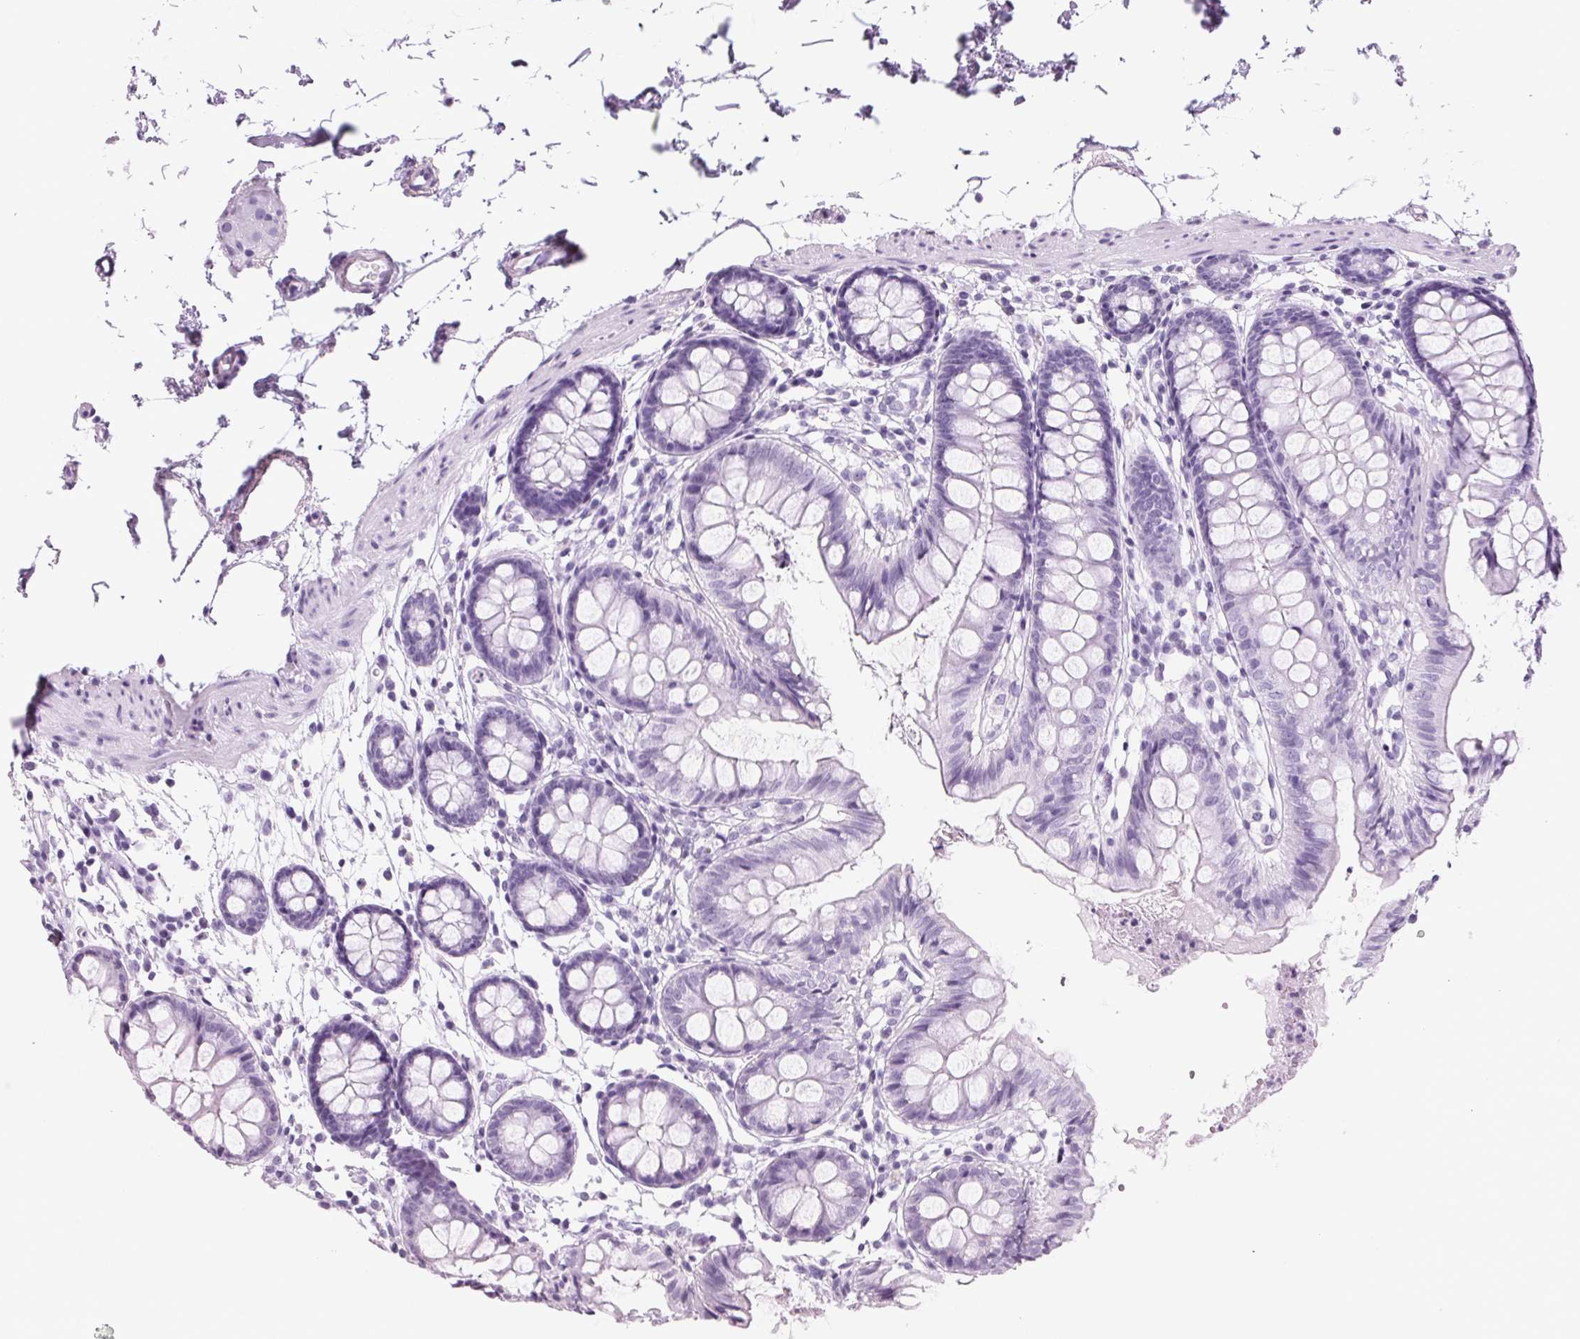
{"staining": {"intensity": "negative", "quantity": "none", "location": "none"}, "tissue": "colon", "cell_type": "Endothelial cells", "image_type": "normal", "snomed": [{"axis": "morphology", "description": "Normal tissue, NOS"}, {"axis": "topography", "description": "Colon"}], "caption": "IHC of benign colon exhibits no expression in endothelial cells.", "gene": "ADAM20", "patient": {"sex": "female", "age": 84}}